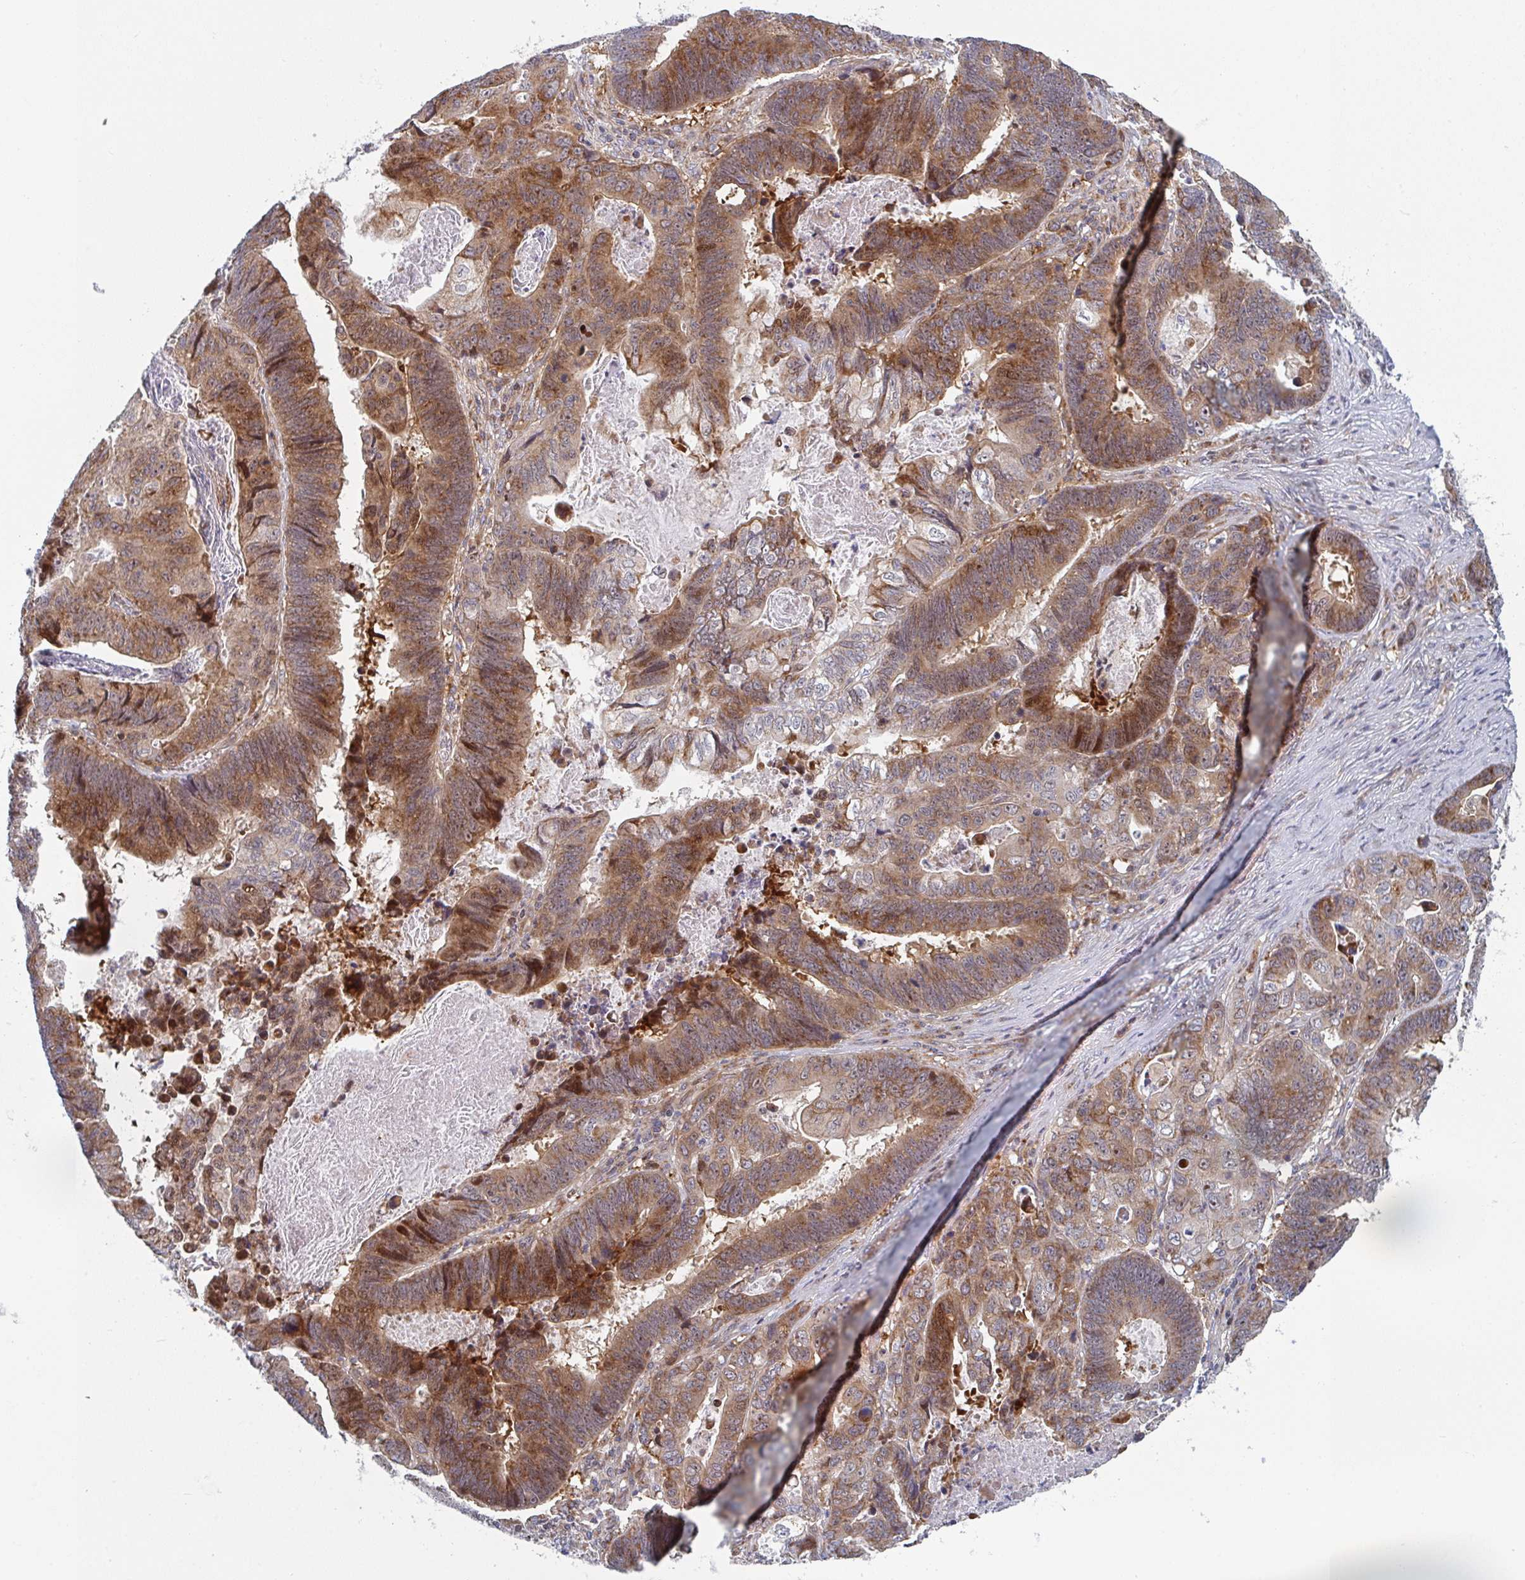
{"staining": {"intensity": "strong", "quantity": ">75%", "location": "cytoplasmic/membranous,nuclear"}, "tissue": "lung cancer", "cell_type": "Tumor cells", "image_type": "cancer", "snomed": [{"axis": "morphology", "description": "Aneuploidy"}, {"axis": "morphology", "description": "Adenocarcinoma, NOS"}, {"axis": "morphology", "description": "Adenocarcinoma primary or metastatic"}, {"axis": "topography", "description": "Lung"}], "caption": "High-power microscopy captured an IHC micrograph of lung cancer (adenocarcinoma primary or metastatic), revealing strong cytoplasmic/membranous and nuclear staining in about >75% of tumor cells.", "gene": "ZNF644", "patient": {"sex": "female", "age": 75}}